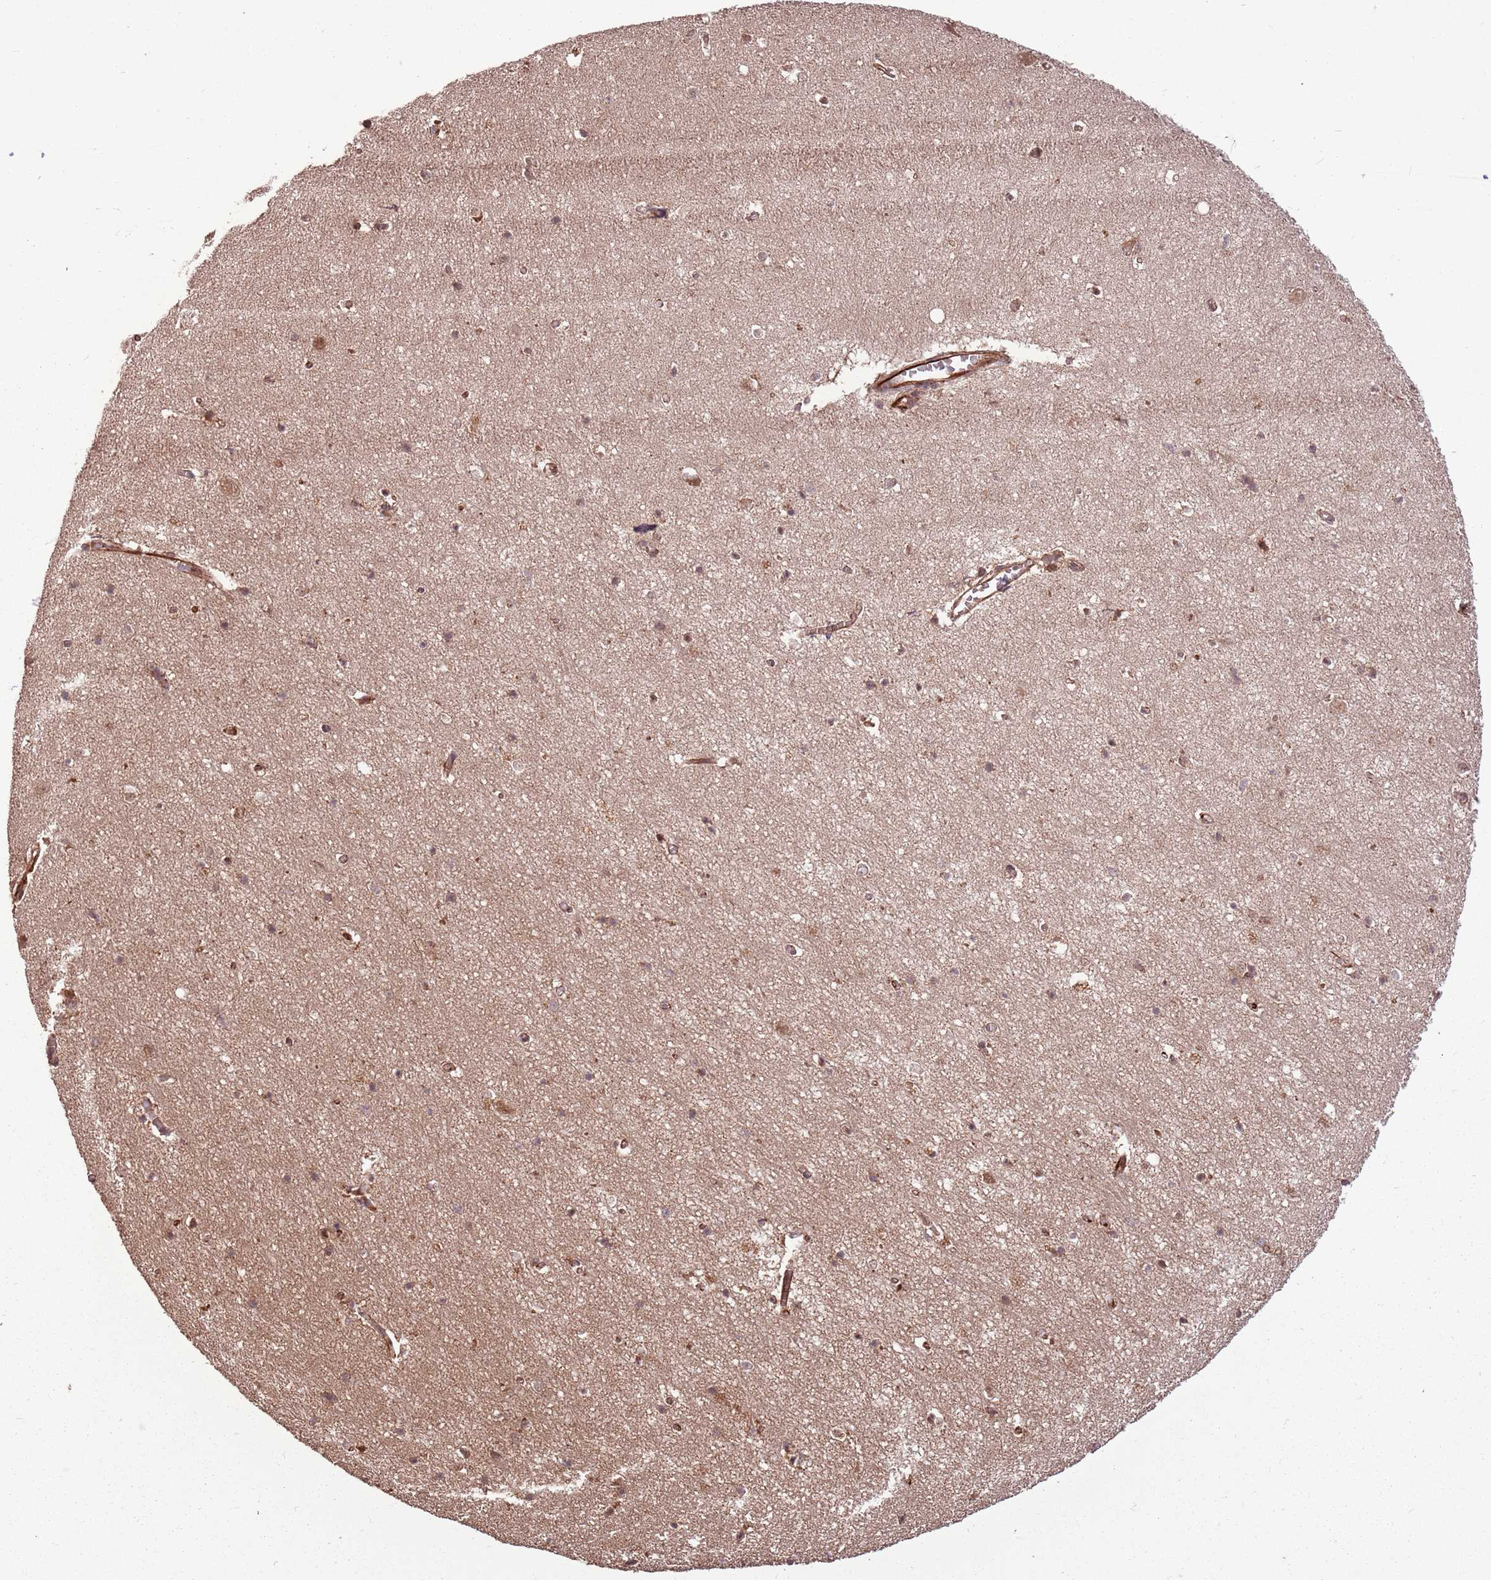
{"staining": {"intensity": "moderate", "quantity": "25%-75%", "location": "nuclear"}, "tissue": "hippocampus", "cell_type": "Glial cells", "image_type": "normal", "snomed": [{"axis": "morphology", "description": "Normal tissue, NOS"}, {"axis": "topography", "description": "Hippocampus"}], "caption": "Glial cells demonstrate moderate nuclear expression in about 25%-75% of cells in benign hippocampus. Immunohistochemistry stains the protein in brown and the nuclei are stained blue.", "gene": "ADAMTS3", "patient": {"sex": "female", "age": 64}}